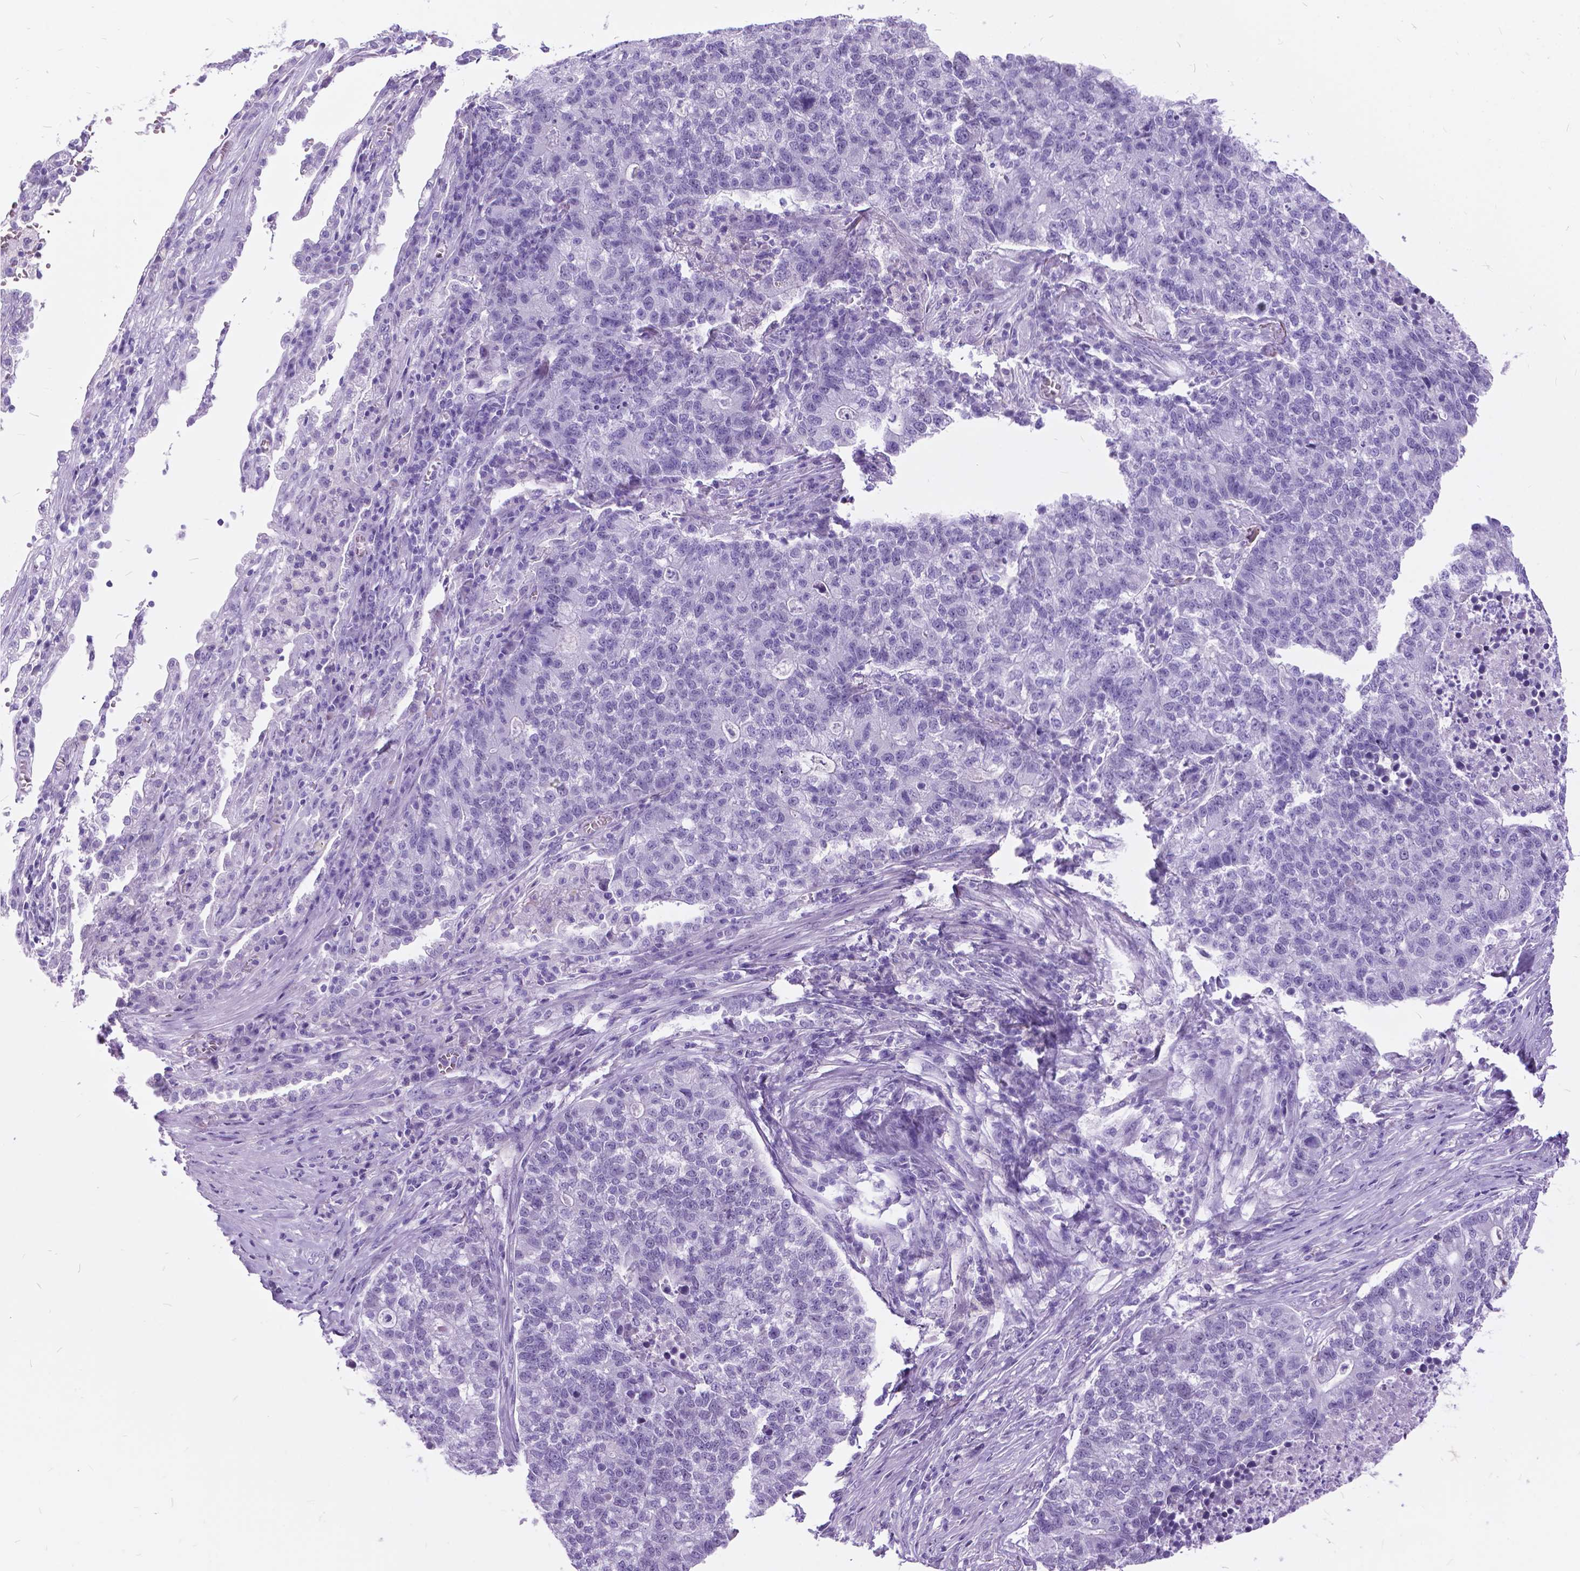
{"staining": {"intensity": "negative", "quantity": "none", "location": "none"}, "tissue": "lung cancer", "cell_type": "Tumor cells", "image_type": "cancer", "snomed": [{"axis": "morphology", "description": "Adenocarcinoma, NOS"}, {"axis": "topography", "description": "Lung"}], "caption": "There is no significant expression in tumor cells of lung adenocarcinoma. The staining was performed using DAB (3,3'-diaminobenzidine) to visualize the protein expression in brown, while the nuclei were stained in blue with hematoxylin (Magnification: 20x).", "gene": "BSND", "patient": {"sex": "male", "age": 57}}